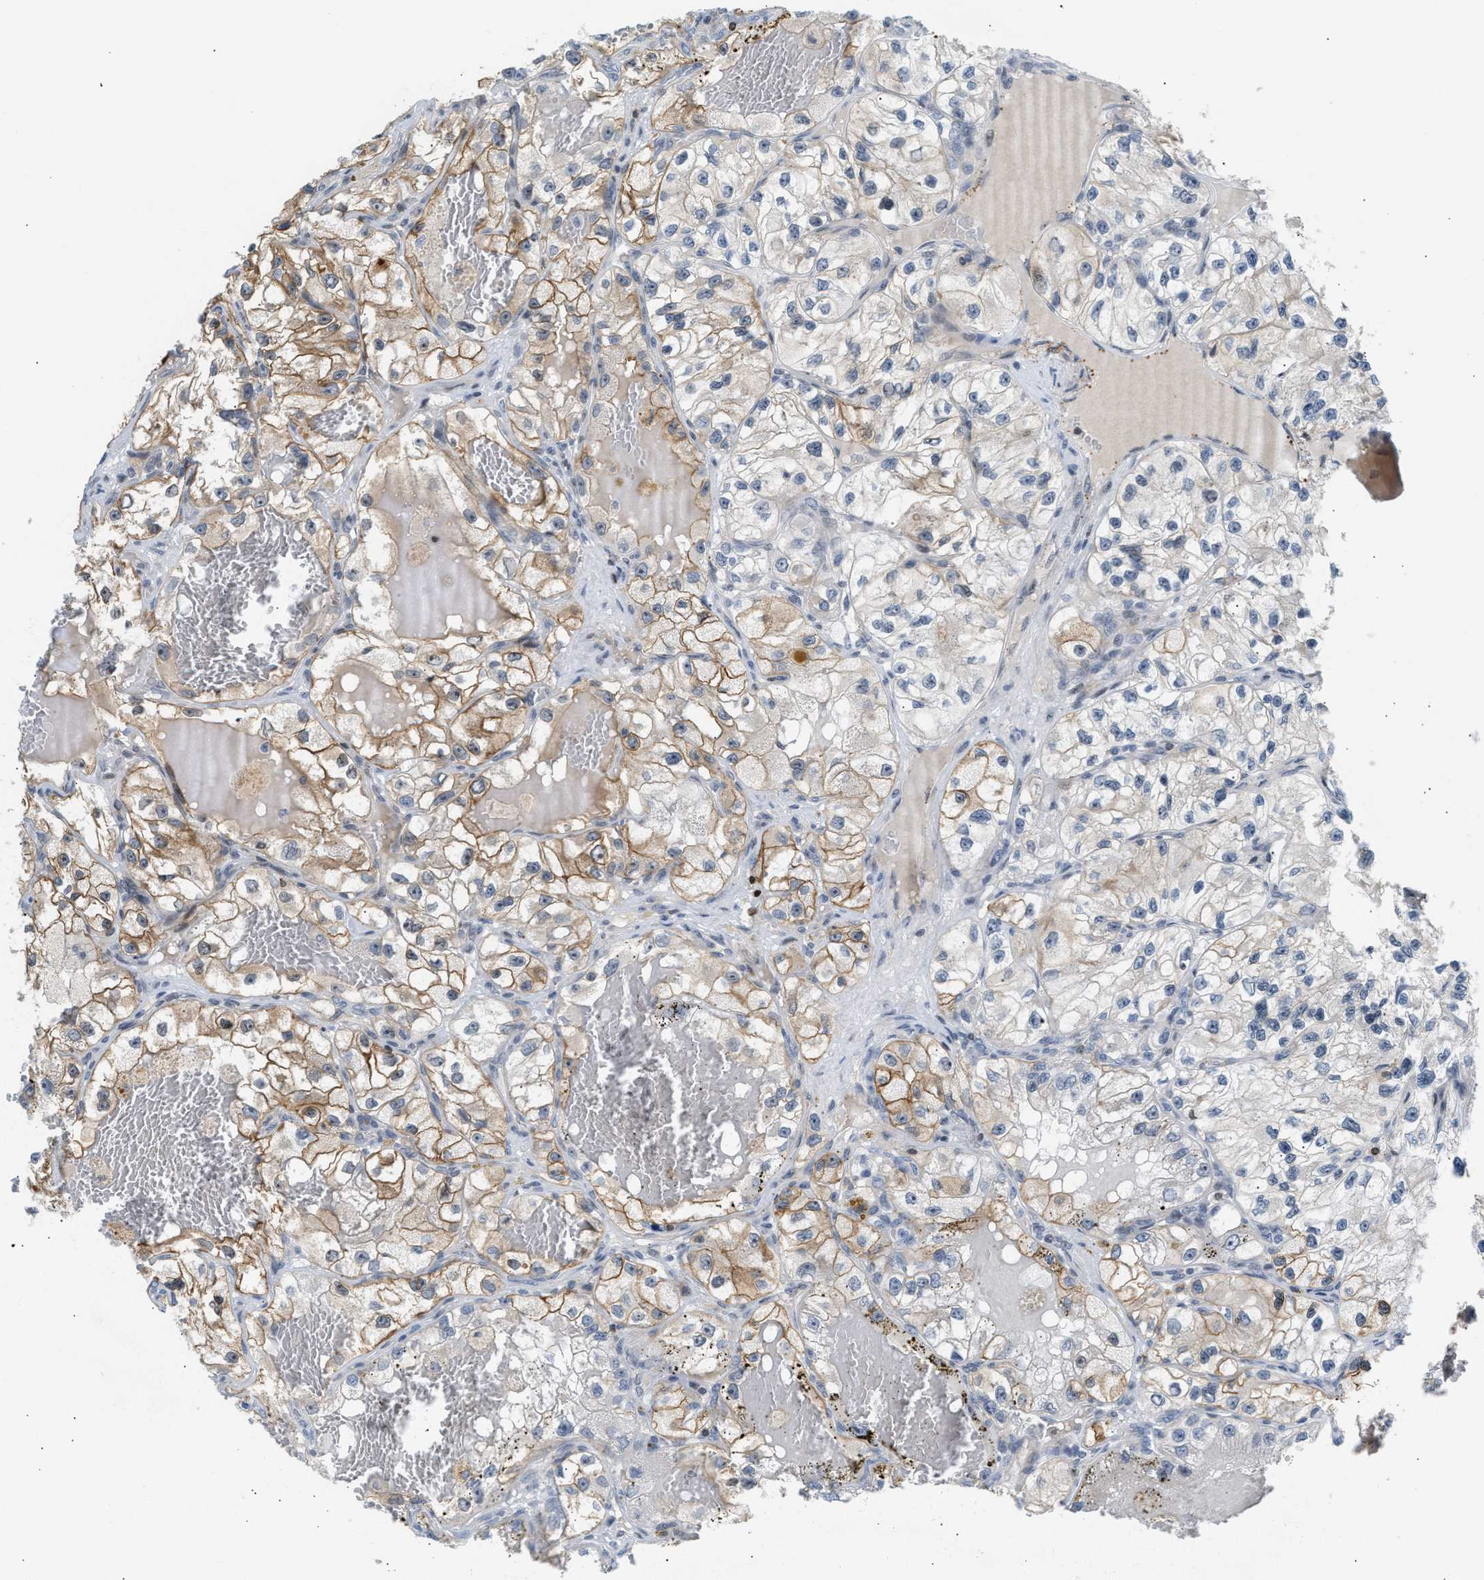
{"staining": {"intensity": "moderate", "quantity": "25%-75%", "location": "cytoplasmic/membranous"}, "tissue": "renal cancer", "cell_type": "Tumor cells", "image_type": "cancer", "snomed": [{"axis": "morphology", "description": "Adenocarcinoma, NOS"}, {"axis": "topography", "description": "Kidney"}], "caption": "High-power microscopy captured an IHC photomicrograph of renal cancer, revealing moderate cytoplasmic/membranous expression in about 25%-75% of tumor cells. (DAB IHC, brown staining for protein, blue staining for nuclei).", "gene": "NPS", "patient": {"sex": "female", "age": 57}}